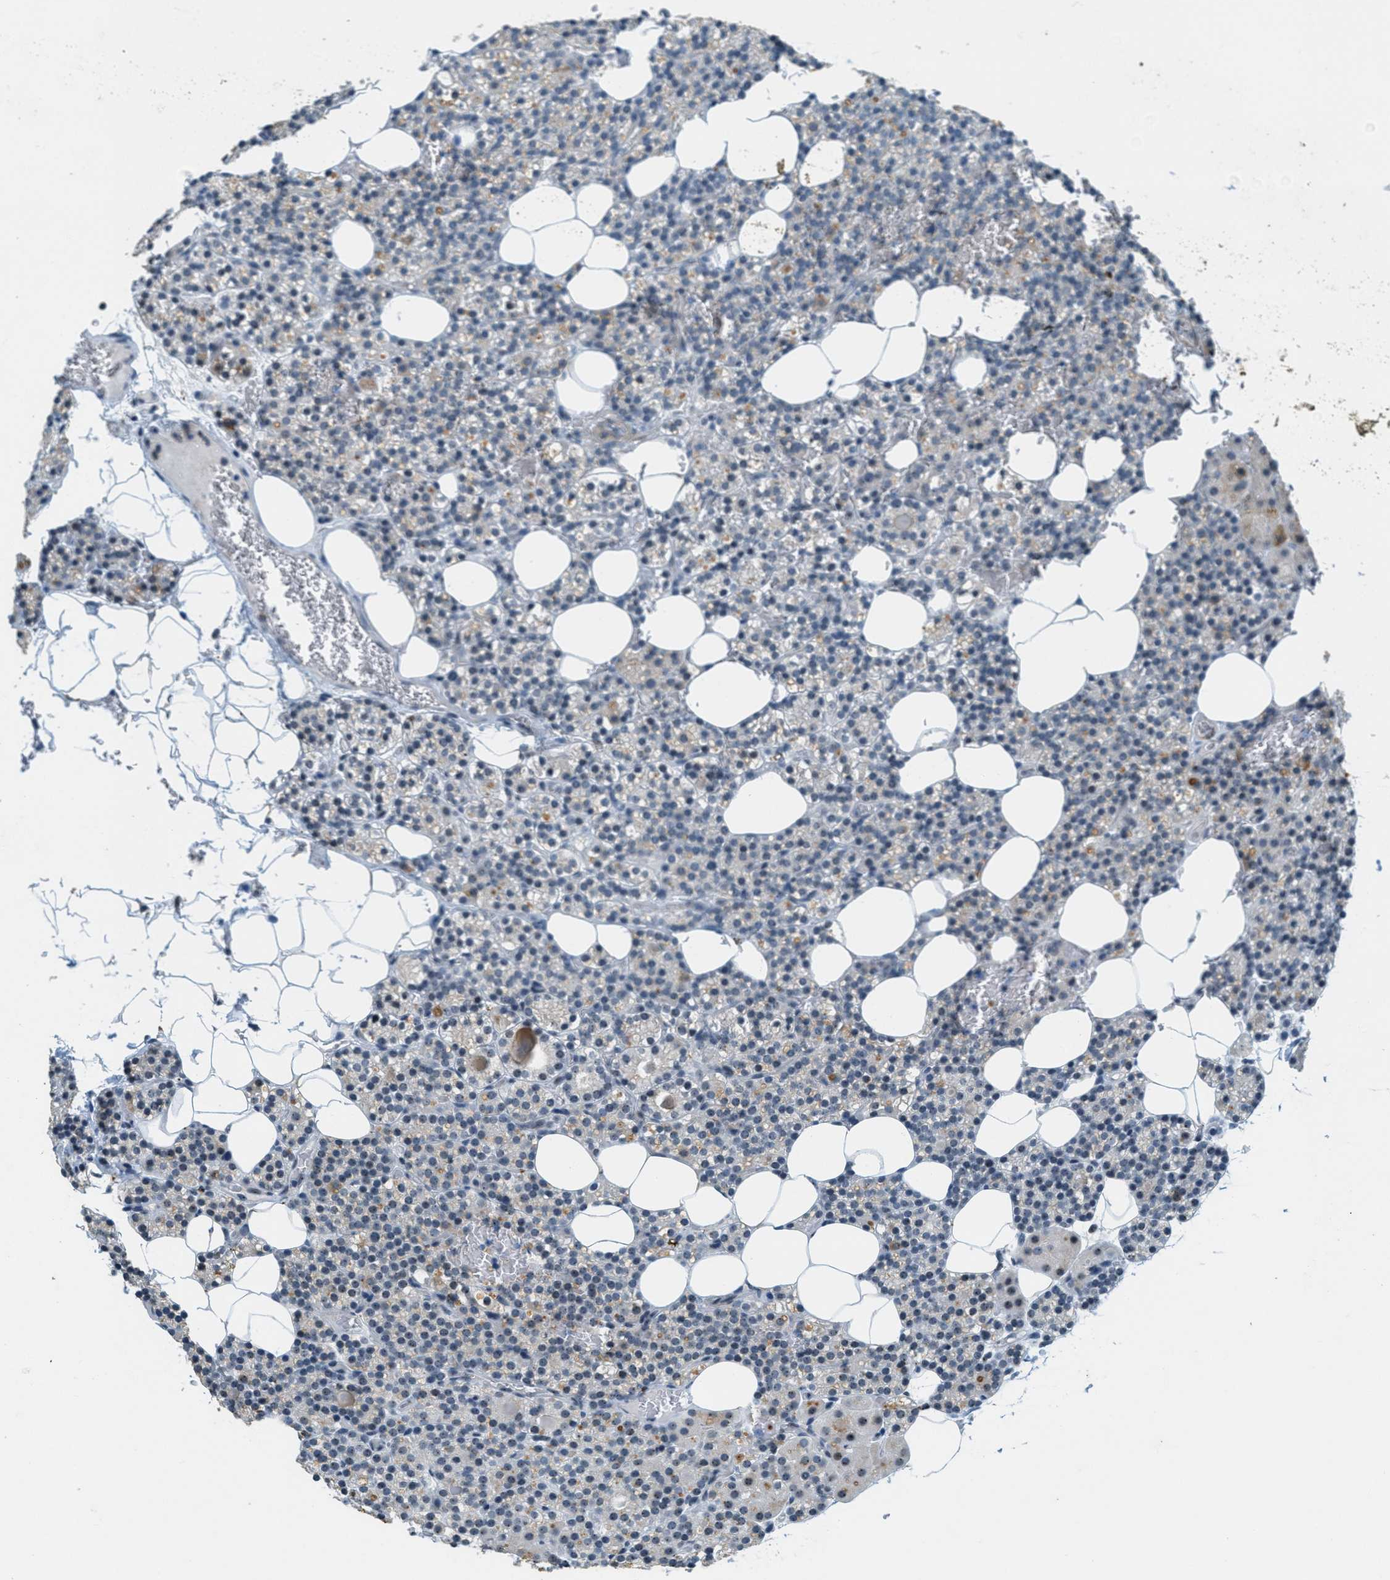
{"staining": {"intensity": "weak", "quantity": "25%-75%", "location": "cytoplasmic/membranous,nuclear"}, "tissue": "parathyroid gland", "cell_type": "Glandular cells", "image_type": "normal", "snomed": [{"axis": "morphology", "description": "Normal tissue, NOS"}, {"axis": "morphology", "description": "Inflammation chronic"}, {"axis": "morphology", "description": "Goiter, colloid"}, {"axis": "topography", "description": "Thyroid gland"}, {"axis": "topography", "description": "Parathyroid gland"}], "caption": "Approximately 25%-75% of glandular cells in normal parathyroid gland demonstrate weak cytoplasmic/membranous,nuclear protein expression as visualized by brown immunohistochemical staining.", "gene": "DDX47", "patient": {"sex": "male", "age": 65}}